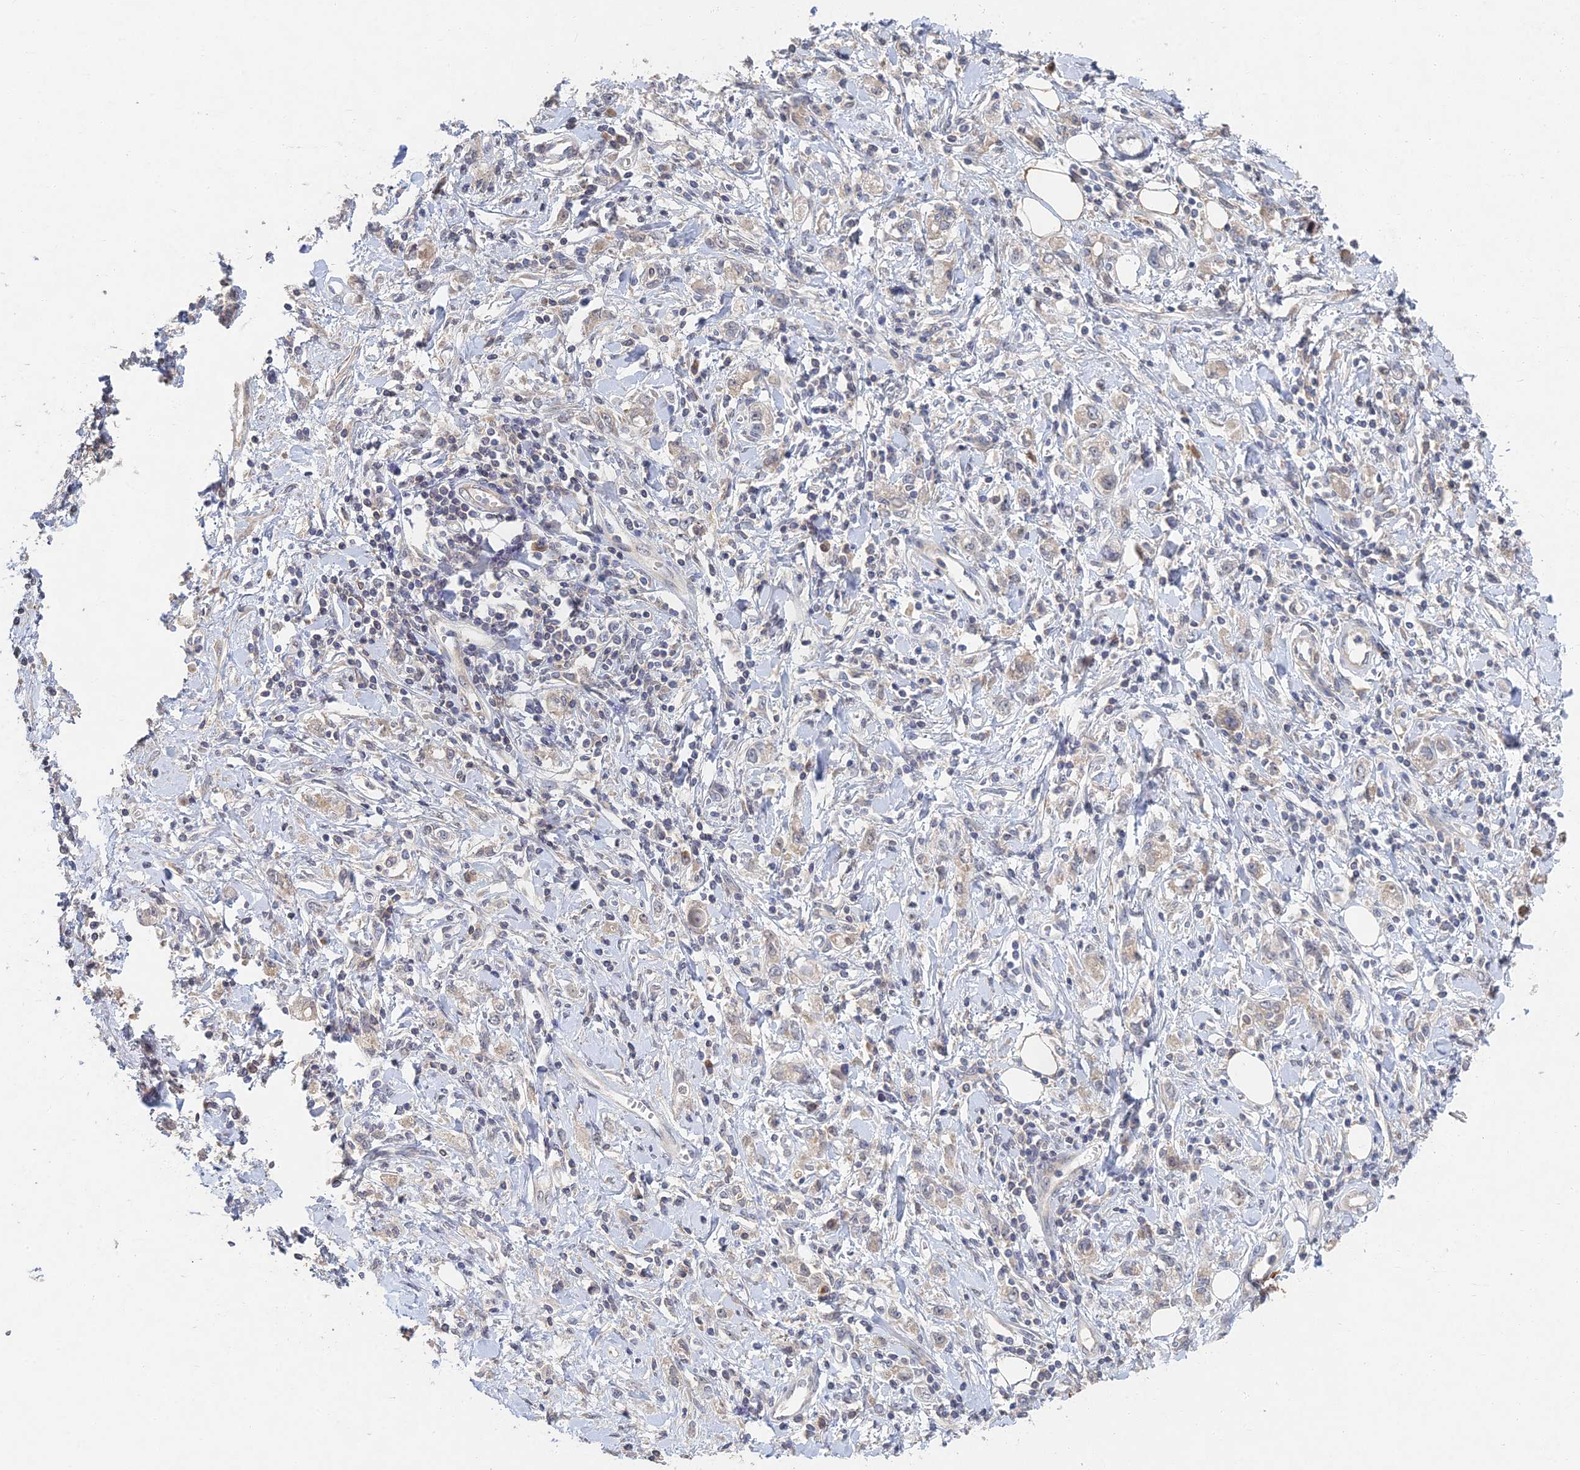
{"staining": {"intensity": "weak", "quantity": "<25%", "location": "cytoplasmic/membranous"}, "tissue": "stomach cancer", "cell_type": "Tumor cells", "image_type": "cancer", "snomed": [{"axis": "morphology", "description": "Adenocarcinoma, NOS"}, {"axis": "topography", "description": "Stomach"}], "caption": "Adenocarcinoma (stomach) stained for a protein using immunohistochemistry (IHC) reveals no positivity tumor cells.", "gene": "GNA15", "patient": {"sex": "female", "age": 76}}